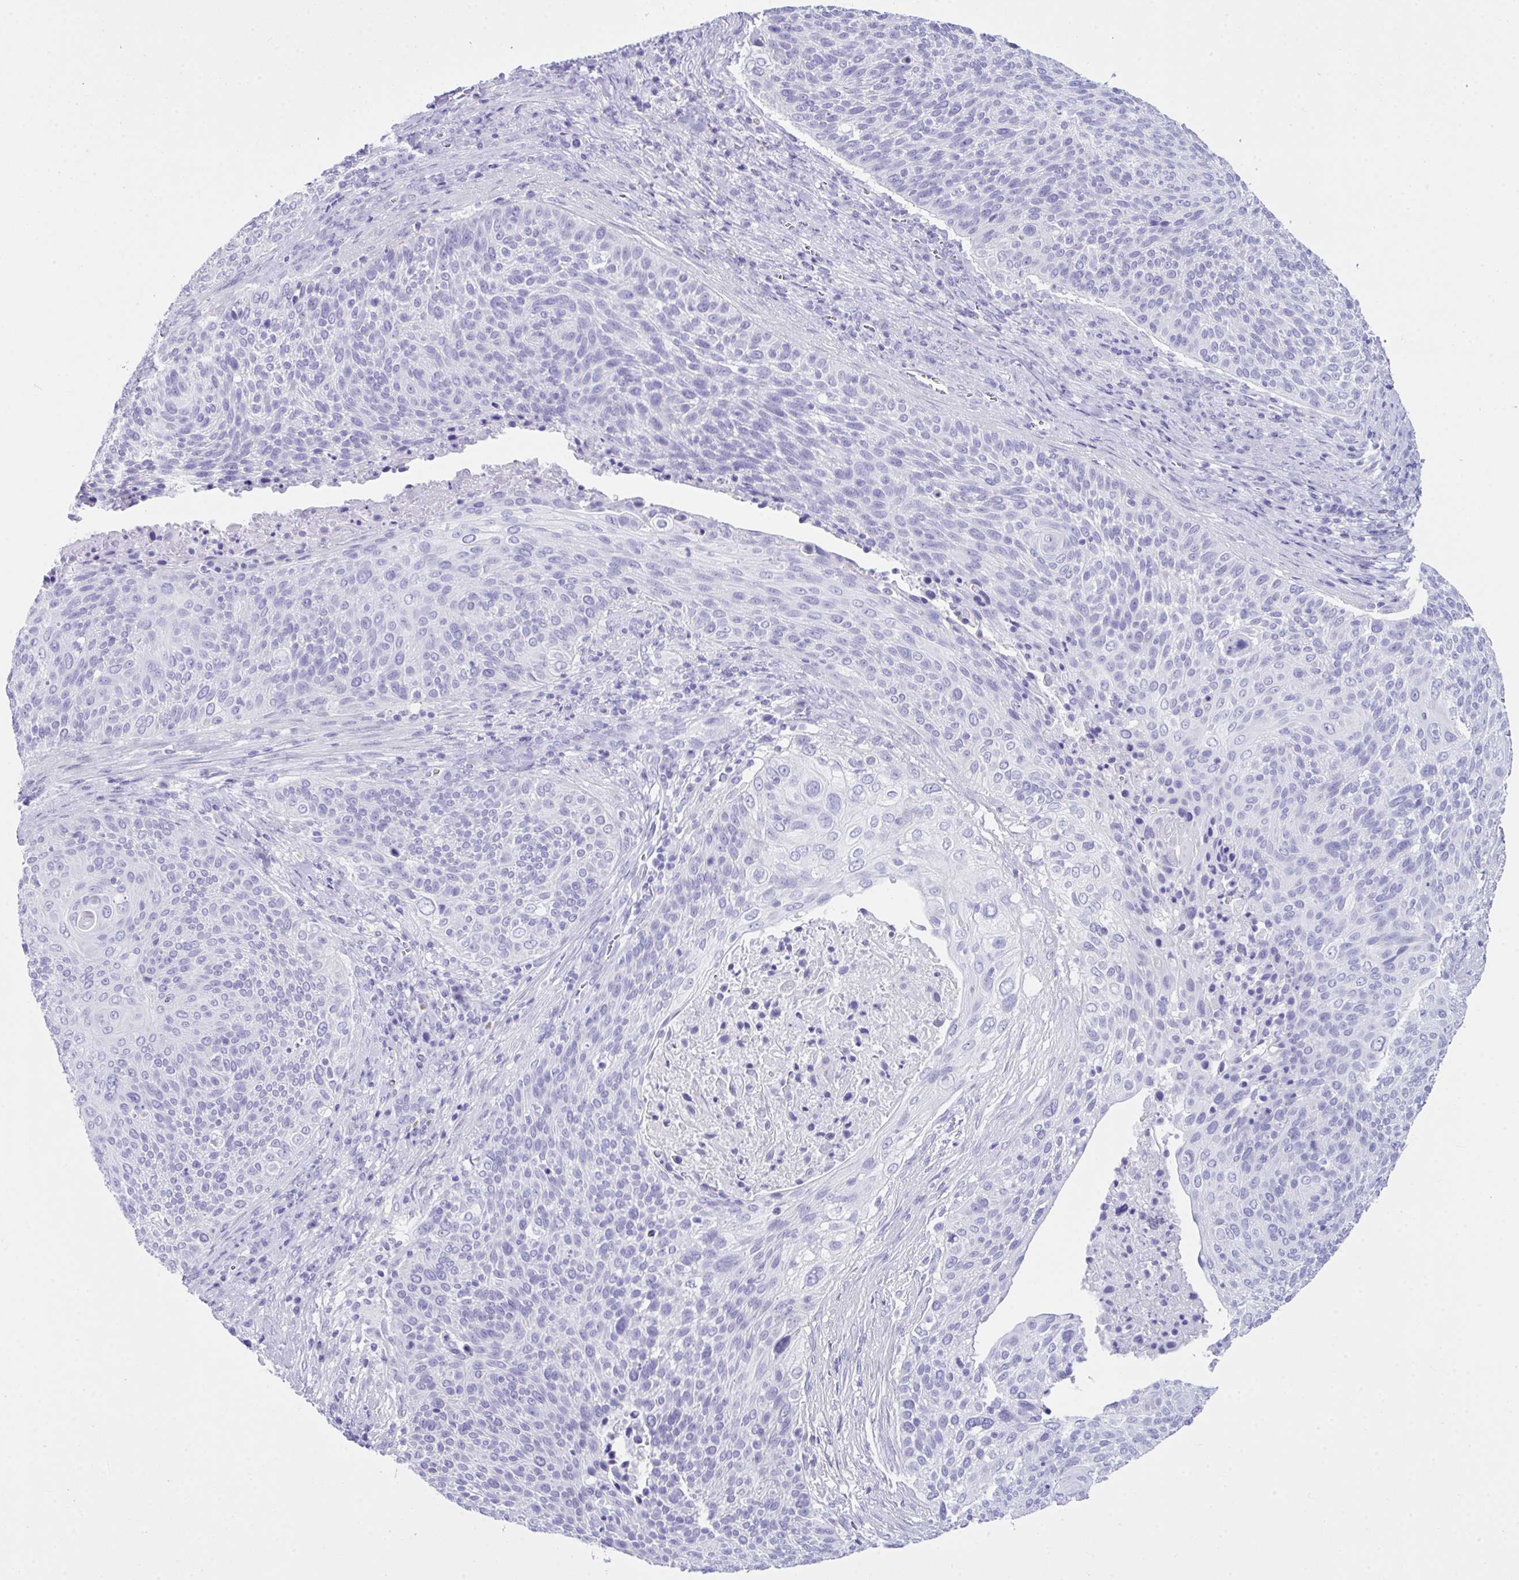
{"staining": {"intensity": "negative", "quantity": "none", "location": "none"}, "tissue": "cervical cancer", "cell_type": "Tumor cells", "image_type": "cancer", "snomed": [{"axis": "morphology", "description": "Squamous cell carcinoma, NOS"}, {"axis": "topography", "description": "Cervix"}], "caption": "An immunohistochemistry (IHC) histopathology image of cervical cancer is shown. There is no staining in tumor cells of cervical cancer.", "gene": "LGALS4", "patient": {"sex": "female", "age": 31}}